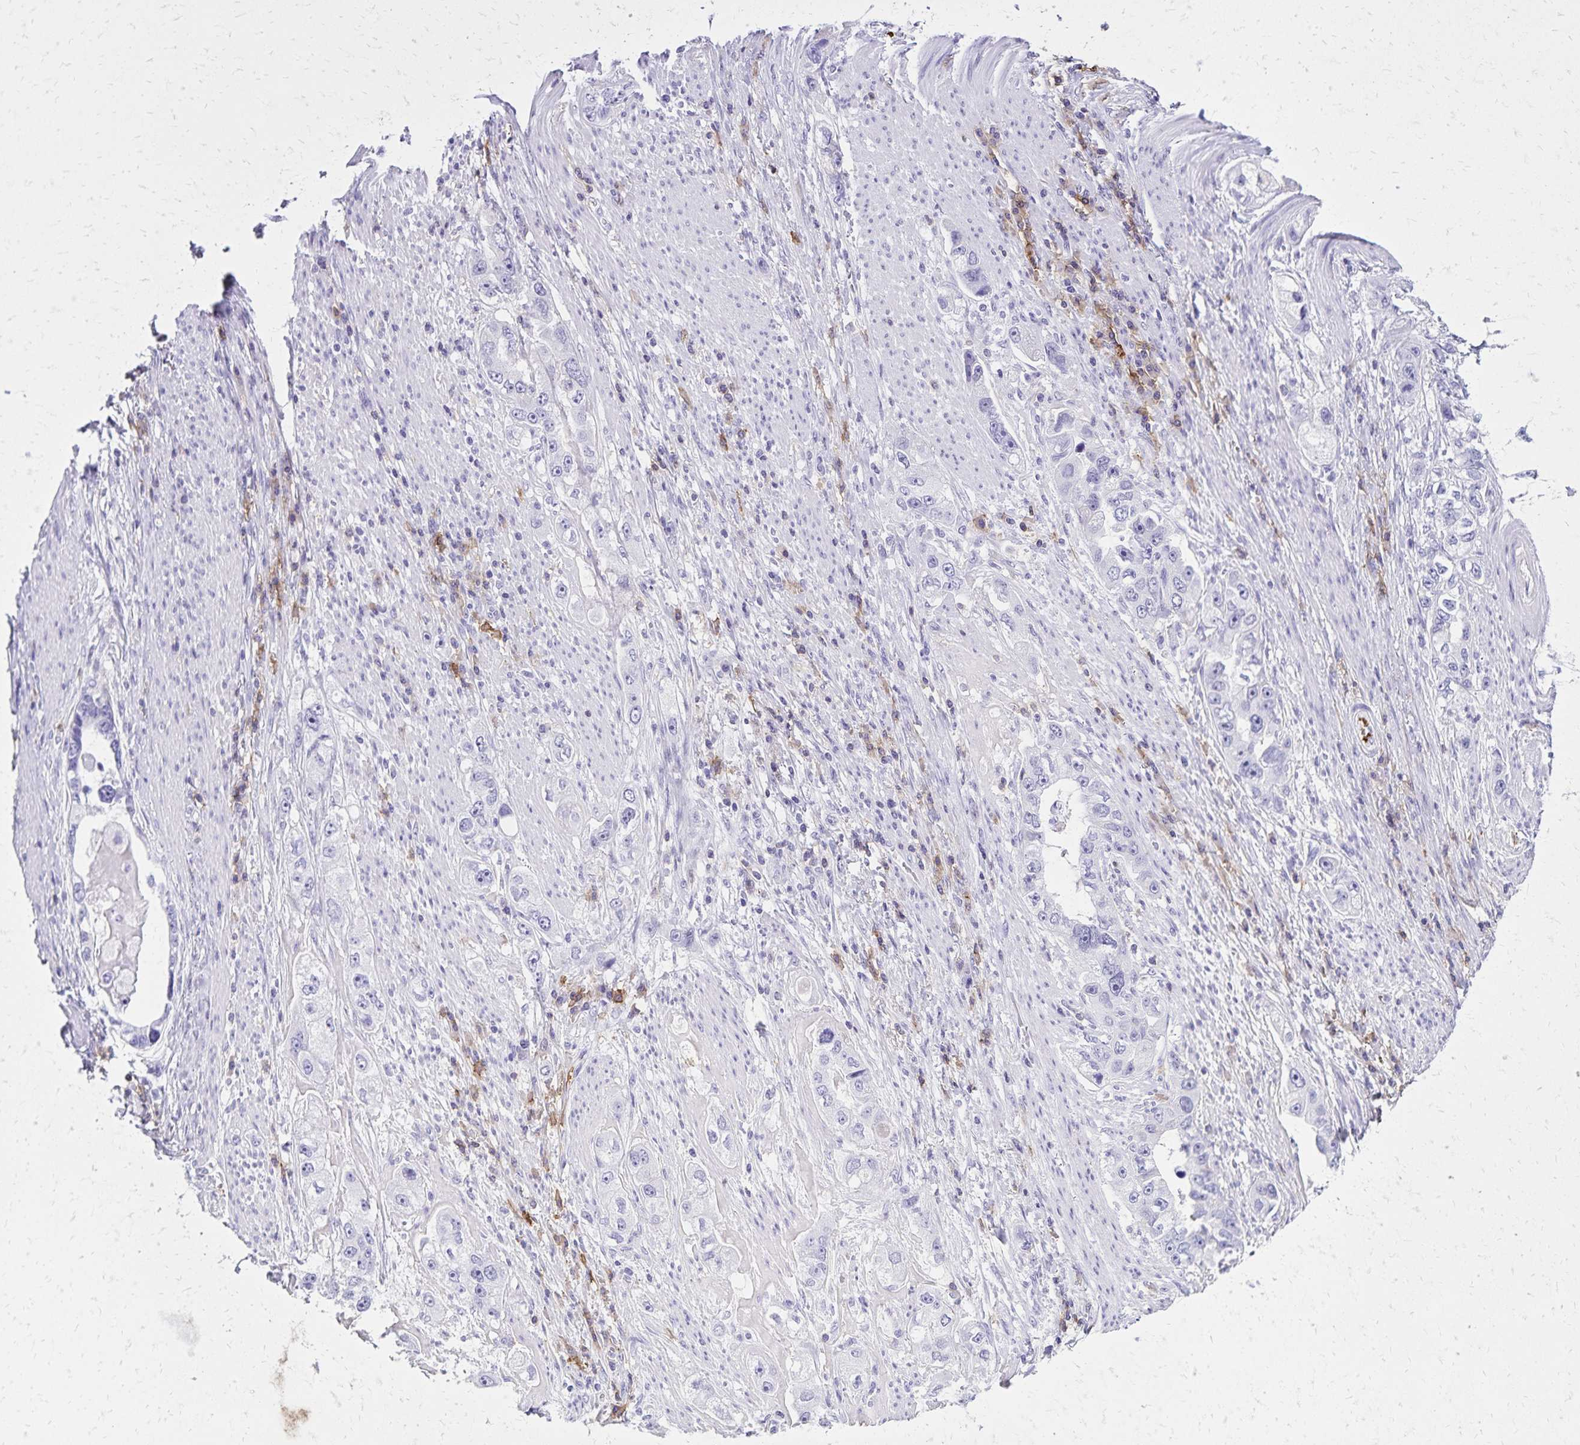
{"staining": {"intensity": "negative", "quantity": "none", "location": "none"}, "tissue": "stomach cancer", "cell_type": "Tumor cells", "image_type": "cancer", "snomed": [{"axis": "morphology", "description": "Adenocarcinoma, NOS"}, {"axis": "topography", "description": "Stomach, lower"}], "caption": "Photomicrograph shows no significant protein positivity in tumor cells of stomach cancer (adenocarcinoma).", "gene": "CD27", "patient": {"sex": "female", "age": 93}}